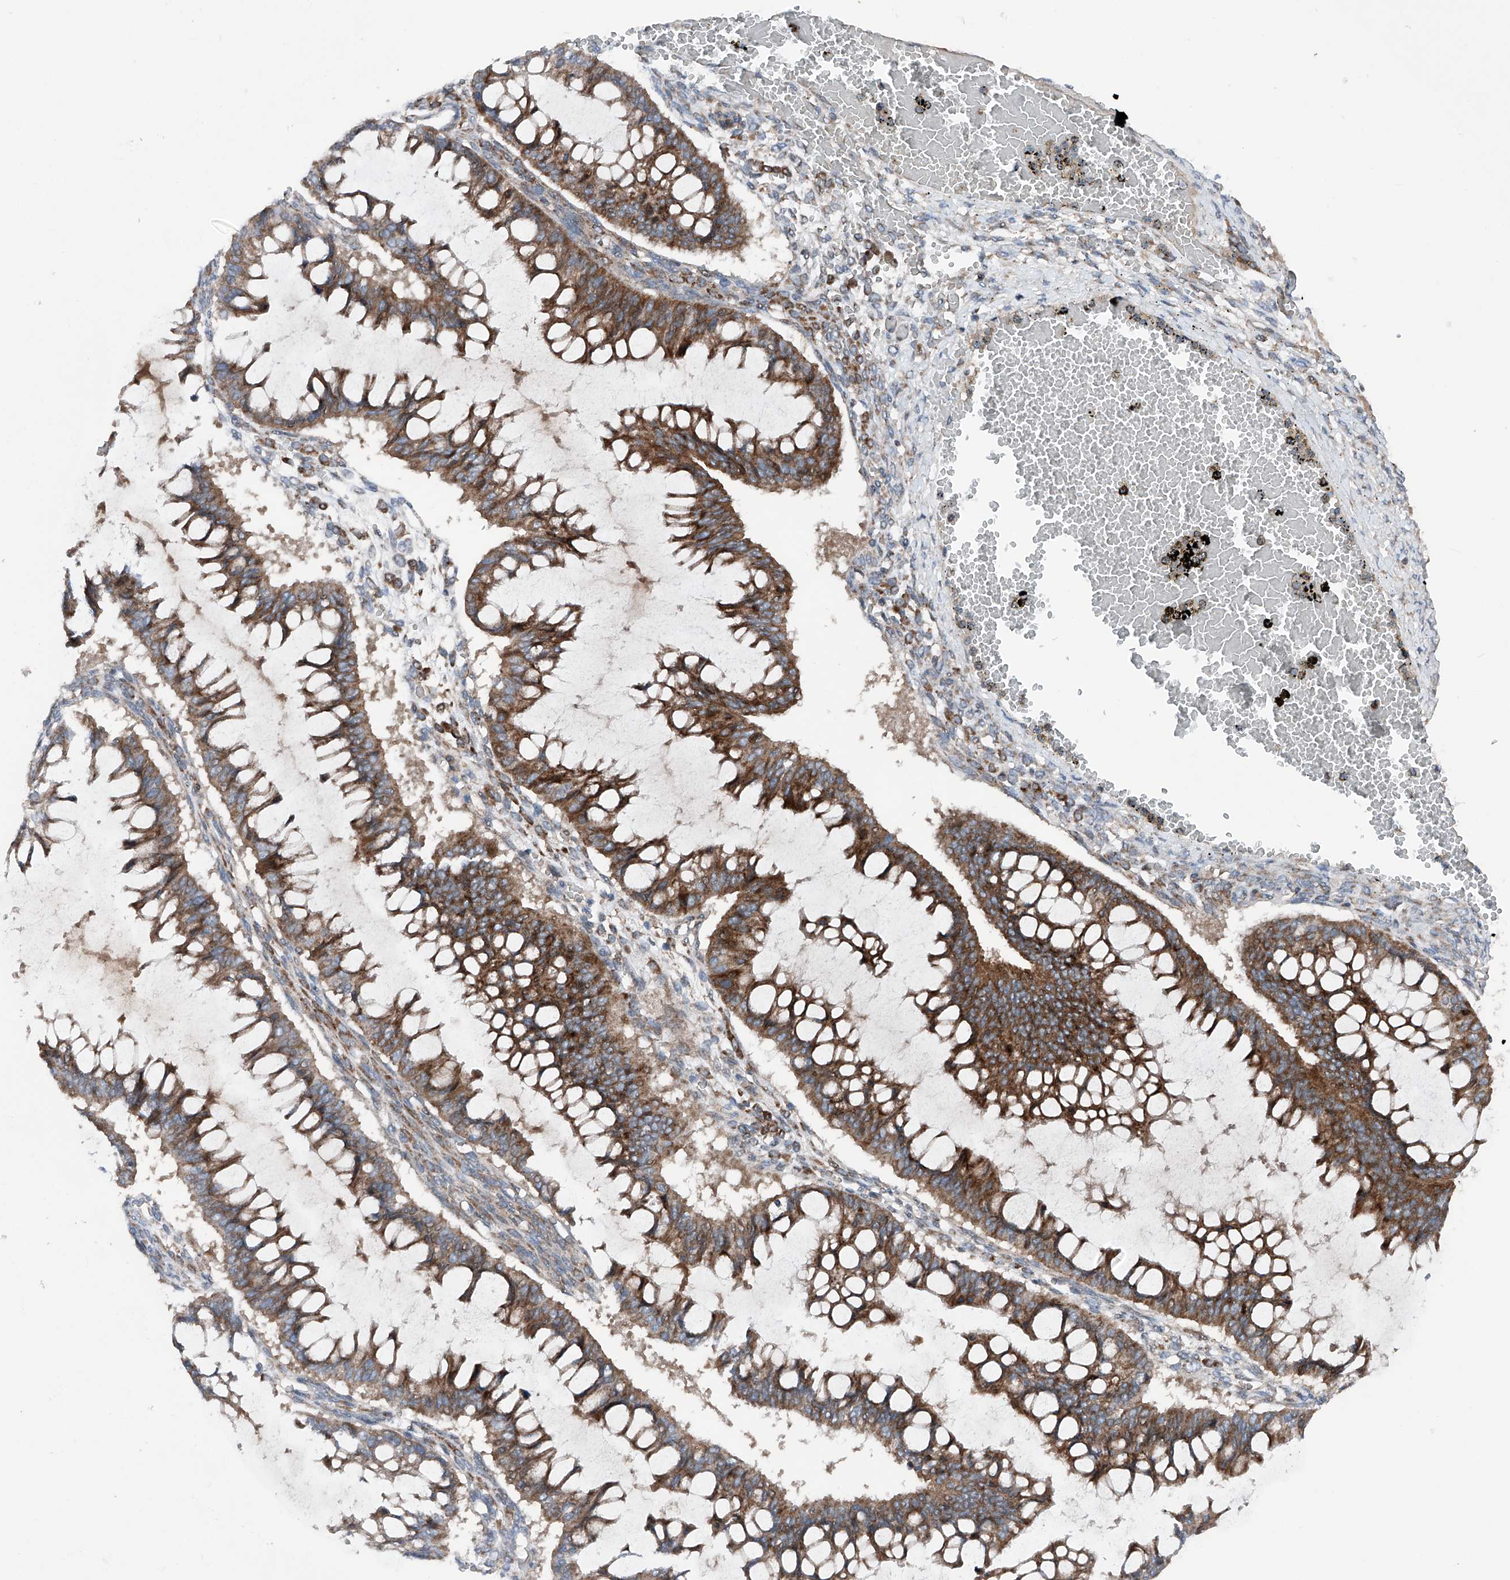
{"staining": {"intensity": "moderate", "quantity": ">75%", "location": "cytoplasmic/membranous"}, "tissue": "ovarian cancer", "cell_type": "Tumor cells", "image_type": "cancer", "snomed": [{"axis": "morphology", "description": "Cystadenocarcinoma, mucinous, NOS"}, {"axis": "topography", "description": "Ovary"}], "caption": "A photomicrograph of ovarian cancer stained for a protein shows moderate cytoplasmic/membranous brown staining in tumor cells. Using DAB (3,3'-diaminobenzidine) (brown) and hematoxylin (blue) stains, captured at high magnification using brightfield microscopy.", "gene": "DAD1", "patient": {"sex": "female", "age": 73}}